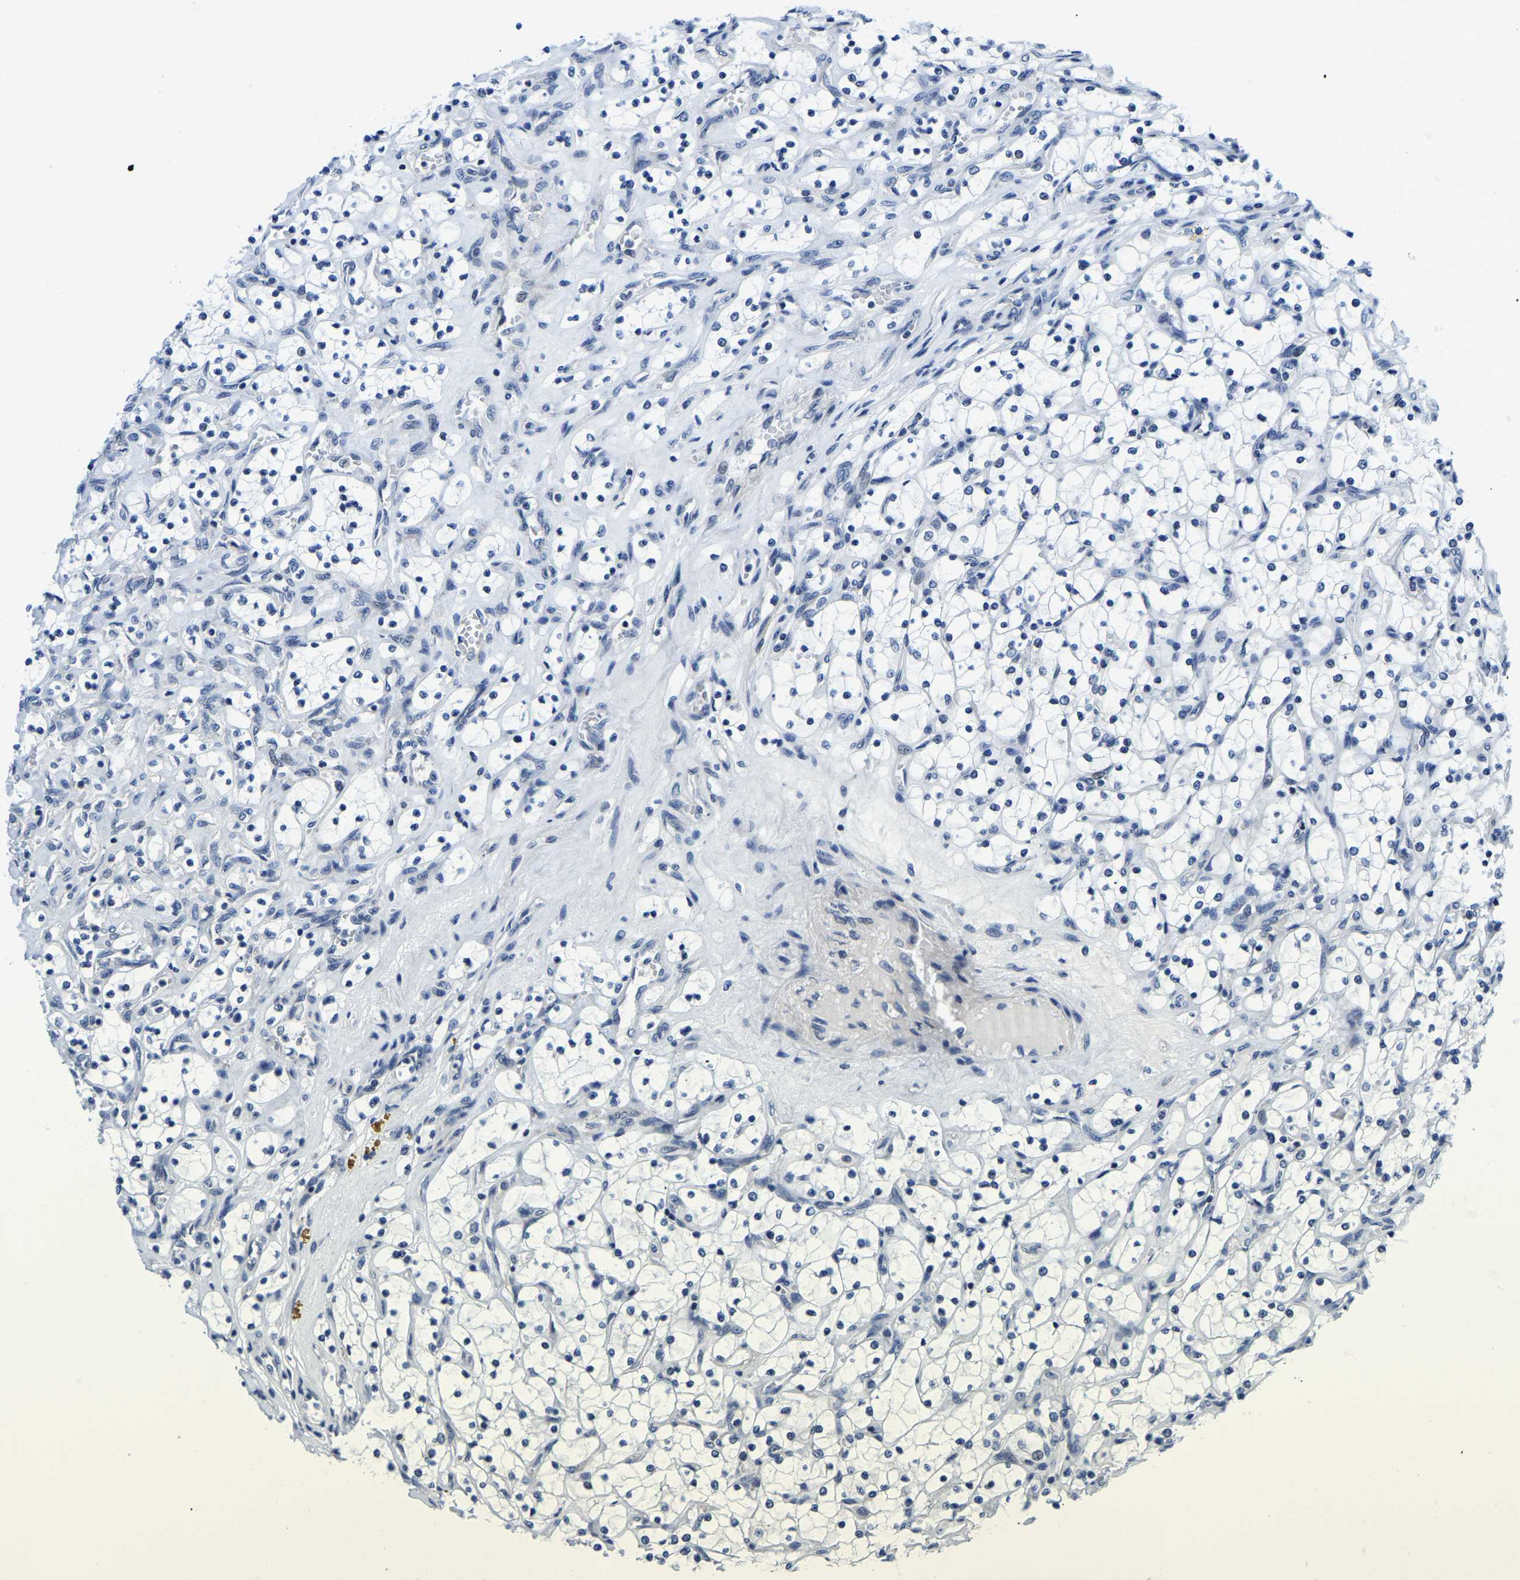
{"staining": {"intensity": "negative", "quantity": "none", "location": "none"}, "tissue": "renal cancer", "cell_type": "Tumor cells", "image_type": "cancer", "snomed": [{"axis": "morphology", "description": "Adenocarcinoma, NOS"}, {"axis": "topography", "description": "Kidney"}], "caption": "DAB immunohistochemical staining of human renal cancer (adenocarcinoma) exhibits no significant expression in tumor cells.", "gene": "POLDIP3", "patient": {"sex": "female", "age": 69}}